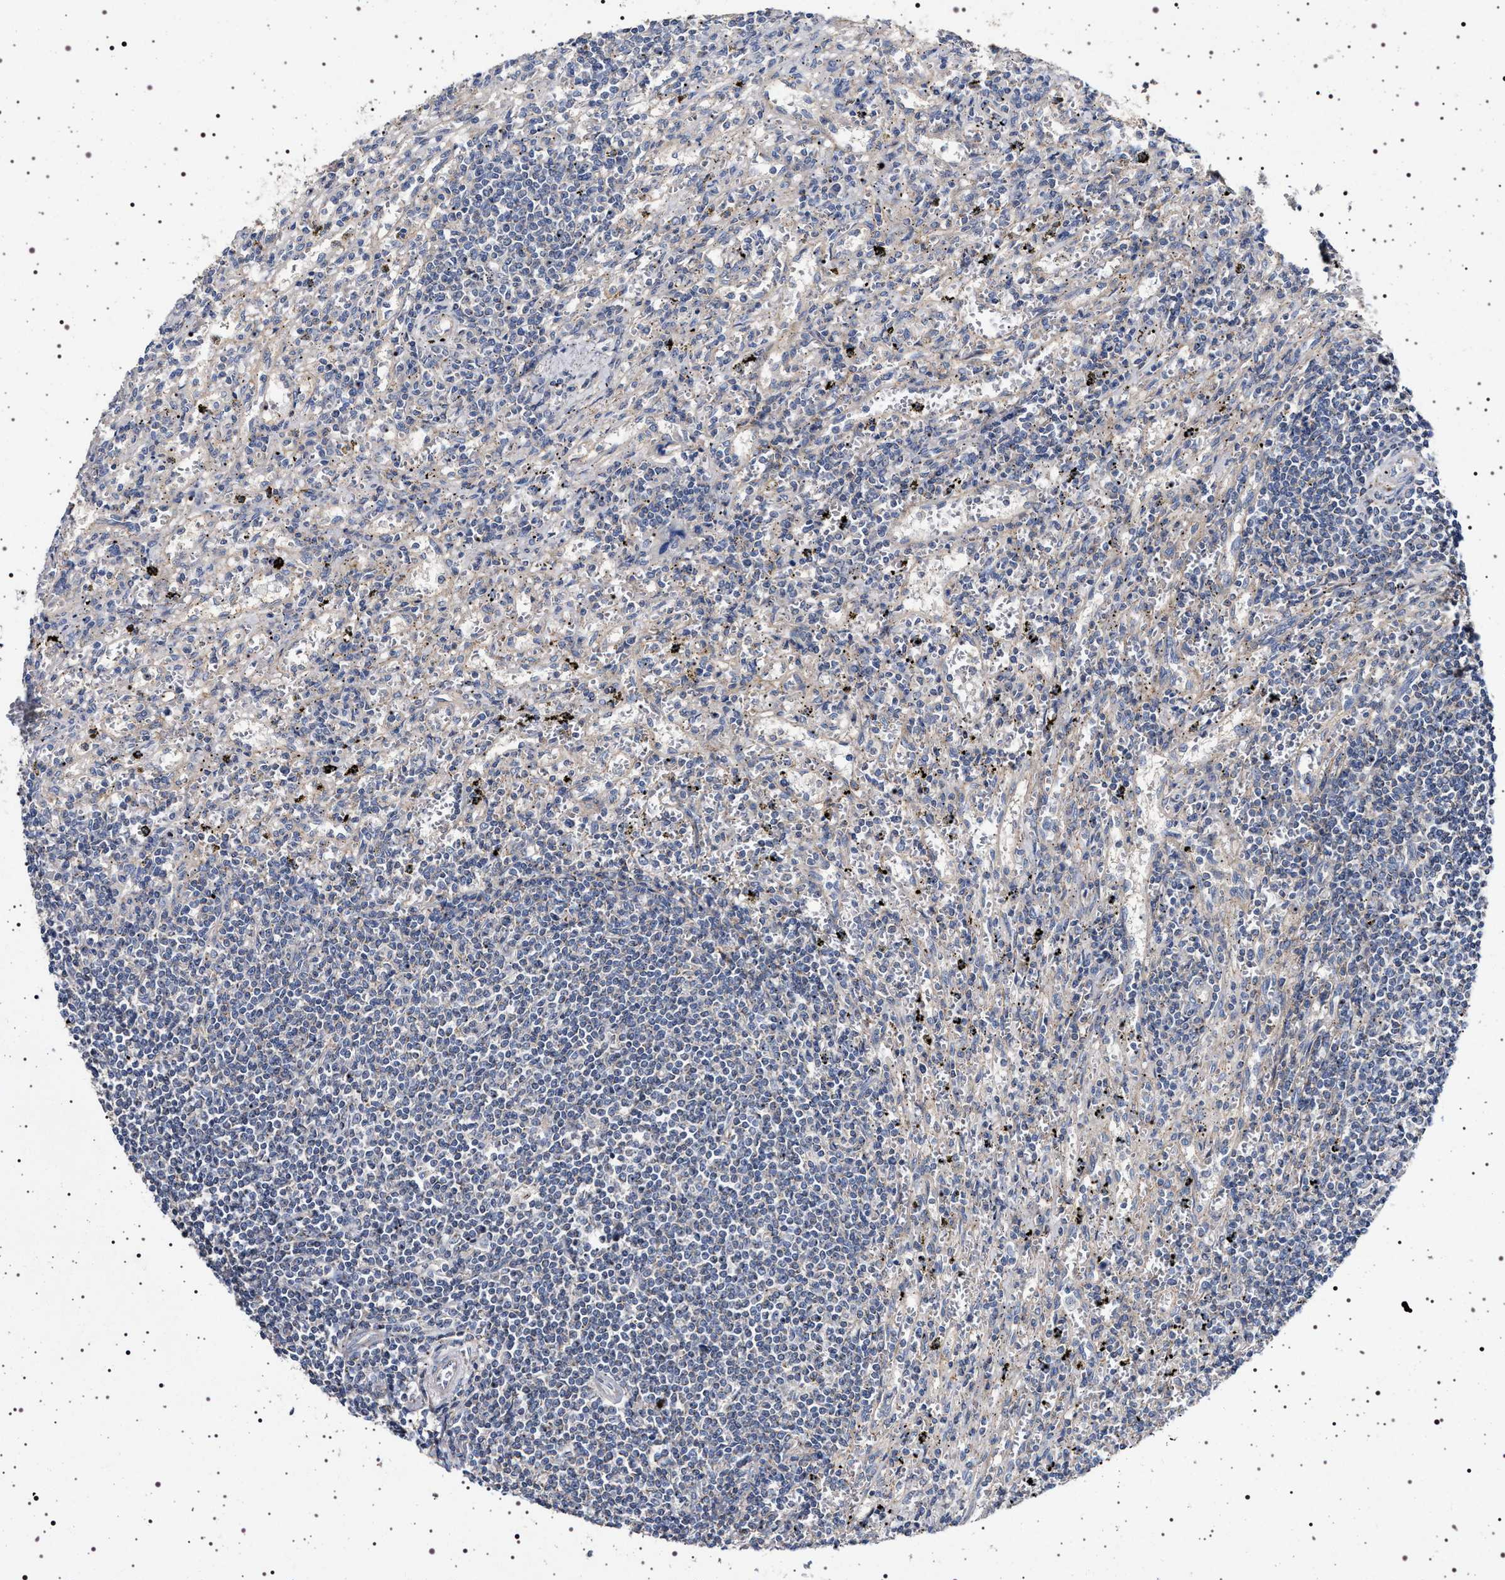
{"staining": {"intensity": "negative", "quantity": "none", "location": "none"}, "tissue": "lymphoma", "cell_type": "Tumor cells", "image_type": "cancer", "snomed": [{"axis": "morphology", "description": "Malignant lymphoma, non-Hodgkin's type, Low grade"}, {"axis": "topography", "description": "Spleen"}], "caption": "This is a image of immunohistochemistry staining of malignant lymphoma, non-Hodgkin's type (low-grade), which shows no expression in tumor cells.", "gene": "NAALADL2", "patient": {"sex": "male", "age": 76}}